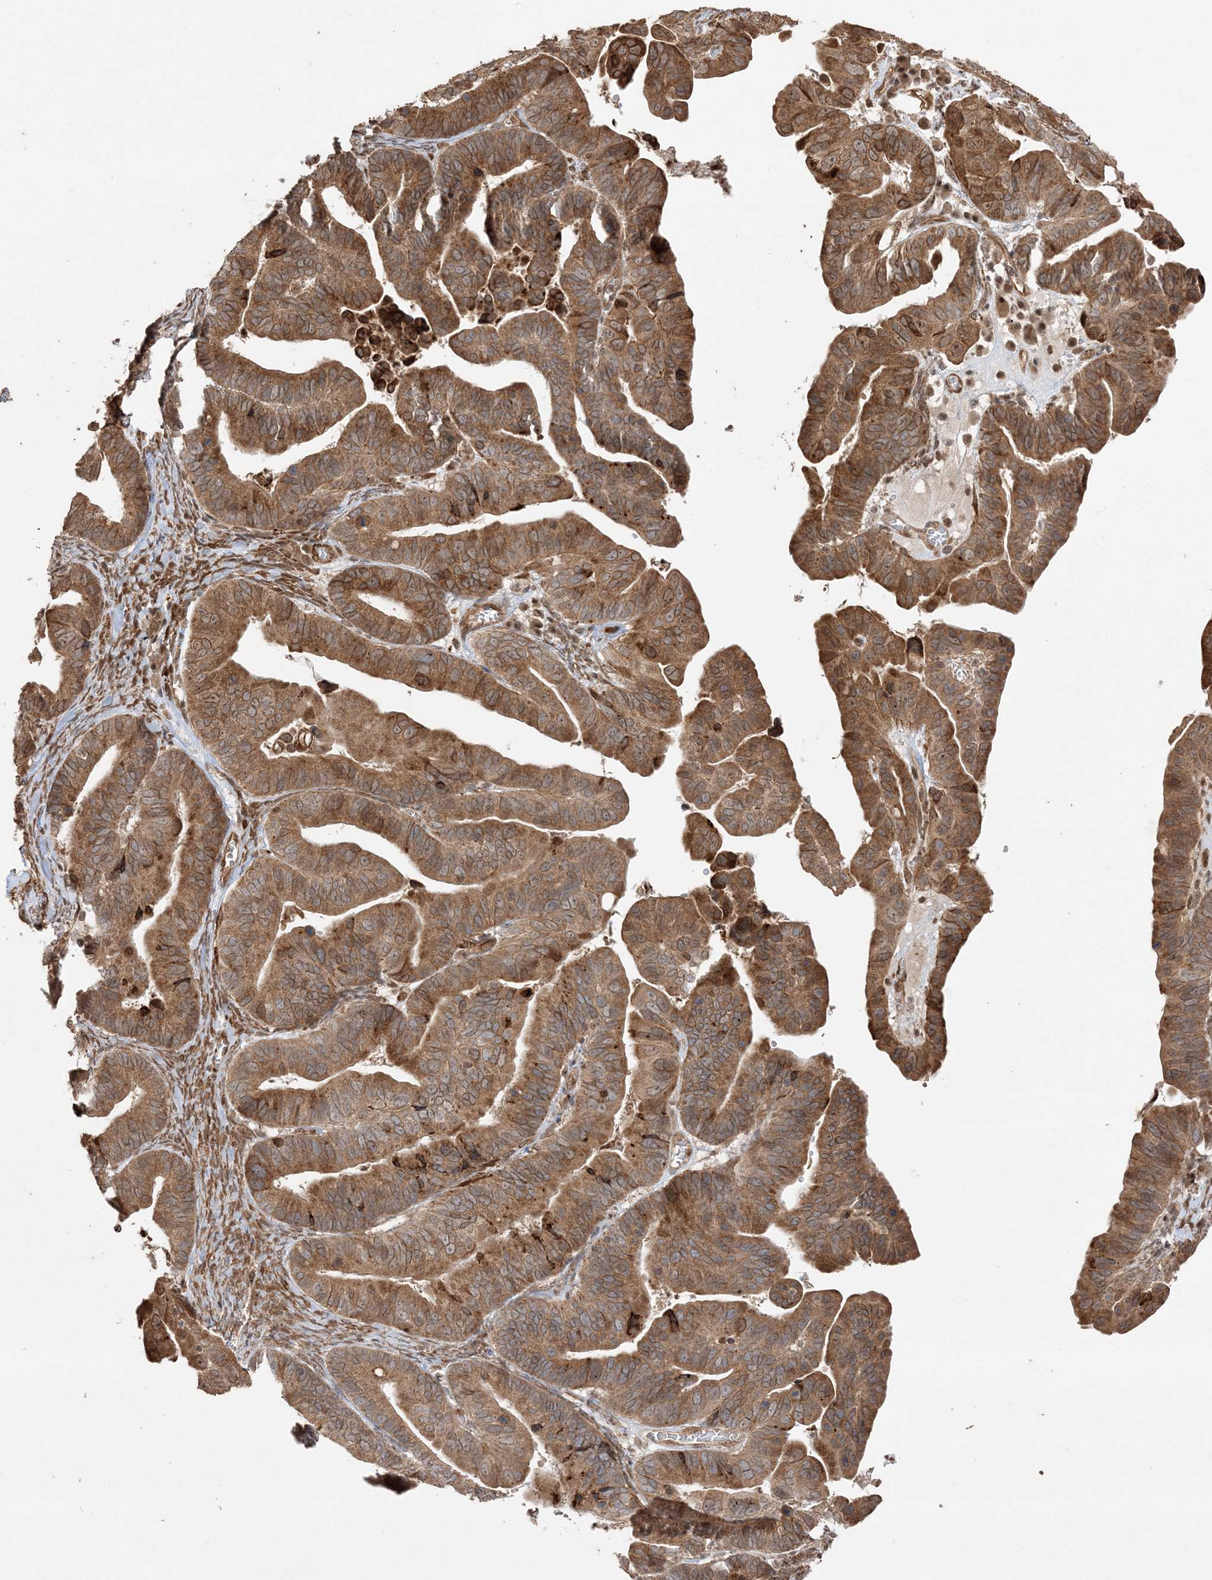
{"staining": {"intensity": "moderate", "quantity": ">75%", "location": "cytoplasmic/membranous"}, "tissue": "ovarian cancer", "cell_type": "Tumor cells", "image_type": "cancer", "snomed": [{"axis": "morphology", "description": "Cystadenocarcinoma, serous, NOS"}, {"axis": "topography", "description": "Ovary"}], "caption": "Immunohistochemistry micrograph of human ovarian serous cystadenocarcinoma stained for a protein (brown), which reveals medium levels of moderate cytoplasmic/membranous positivity in approximately >75% of tumor cells.", "gene": "ZBTB41", "patient": {"sex": "female", "age": 56}}